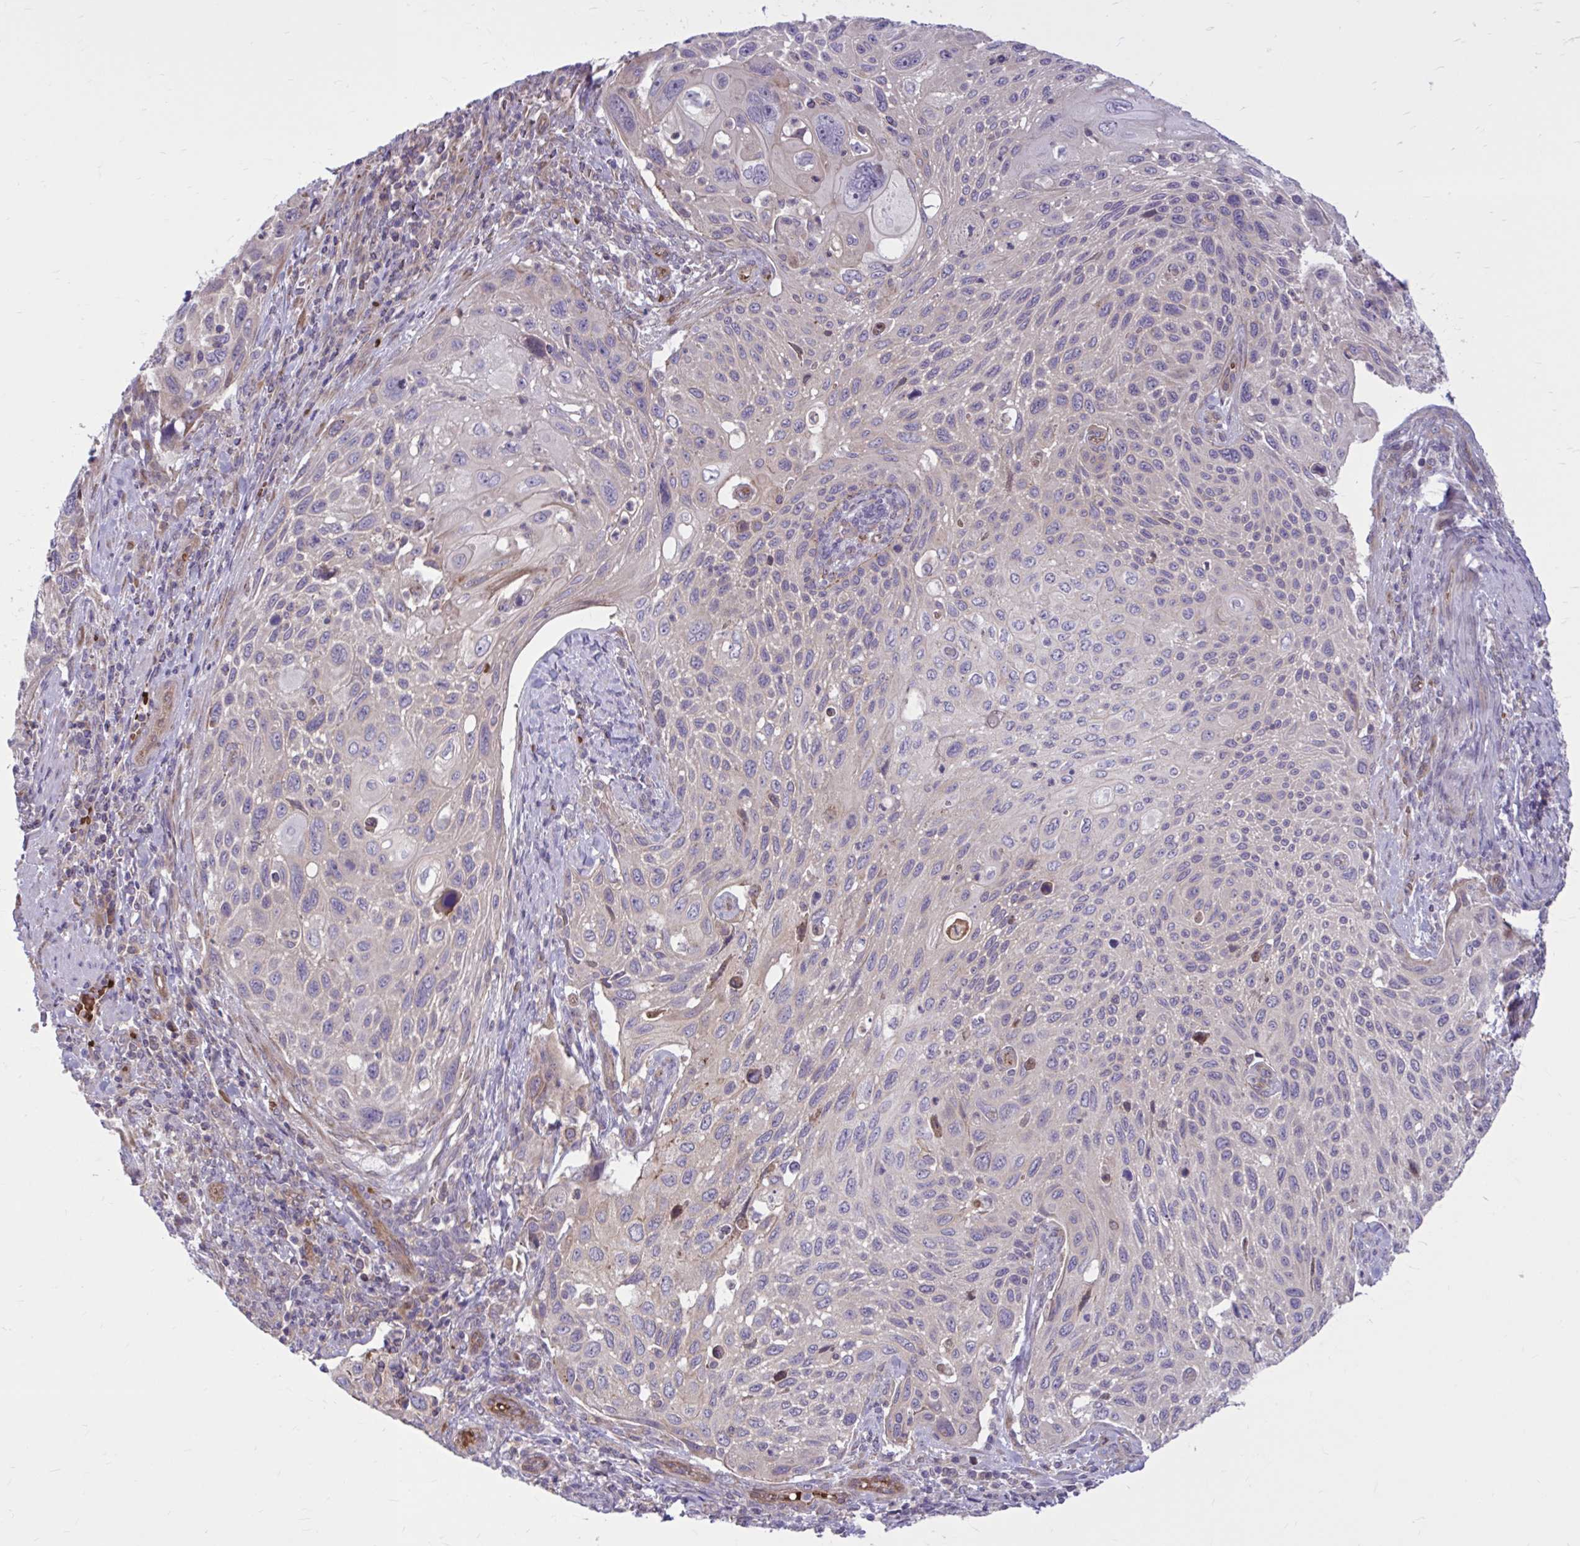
{"staining": {"intensity": "weak", "quantity": "<25%", "location": "cytoplasmic/membranous"}, "tissue": "cervical cancer", "cell_type": "Tumor cells", "image_type": "cancer", "snomed": [{"axis": "morphology", "description": "Squamous cell carcinoma, NOS"}, {"axis": "topography", "description": "Cervix"}], "caption": "A photomicrograph of cervical cancer stained for a protein shows no brown staining in tumor cells.", "gene": "SNF8", "patient": {"sex": "female", "age": 70}}